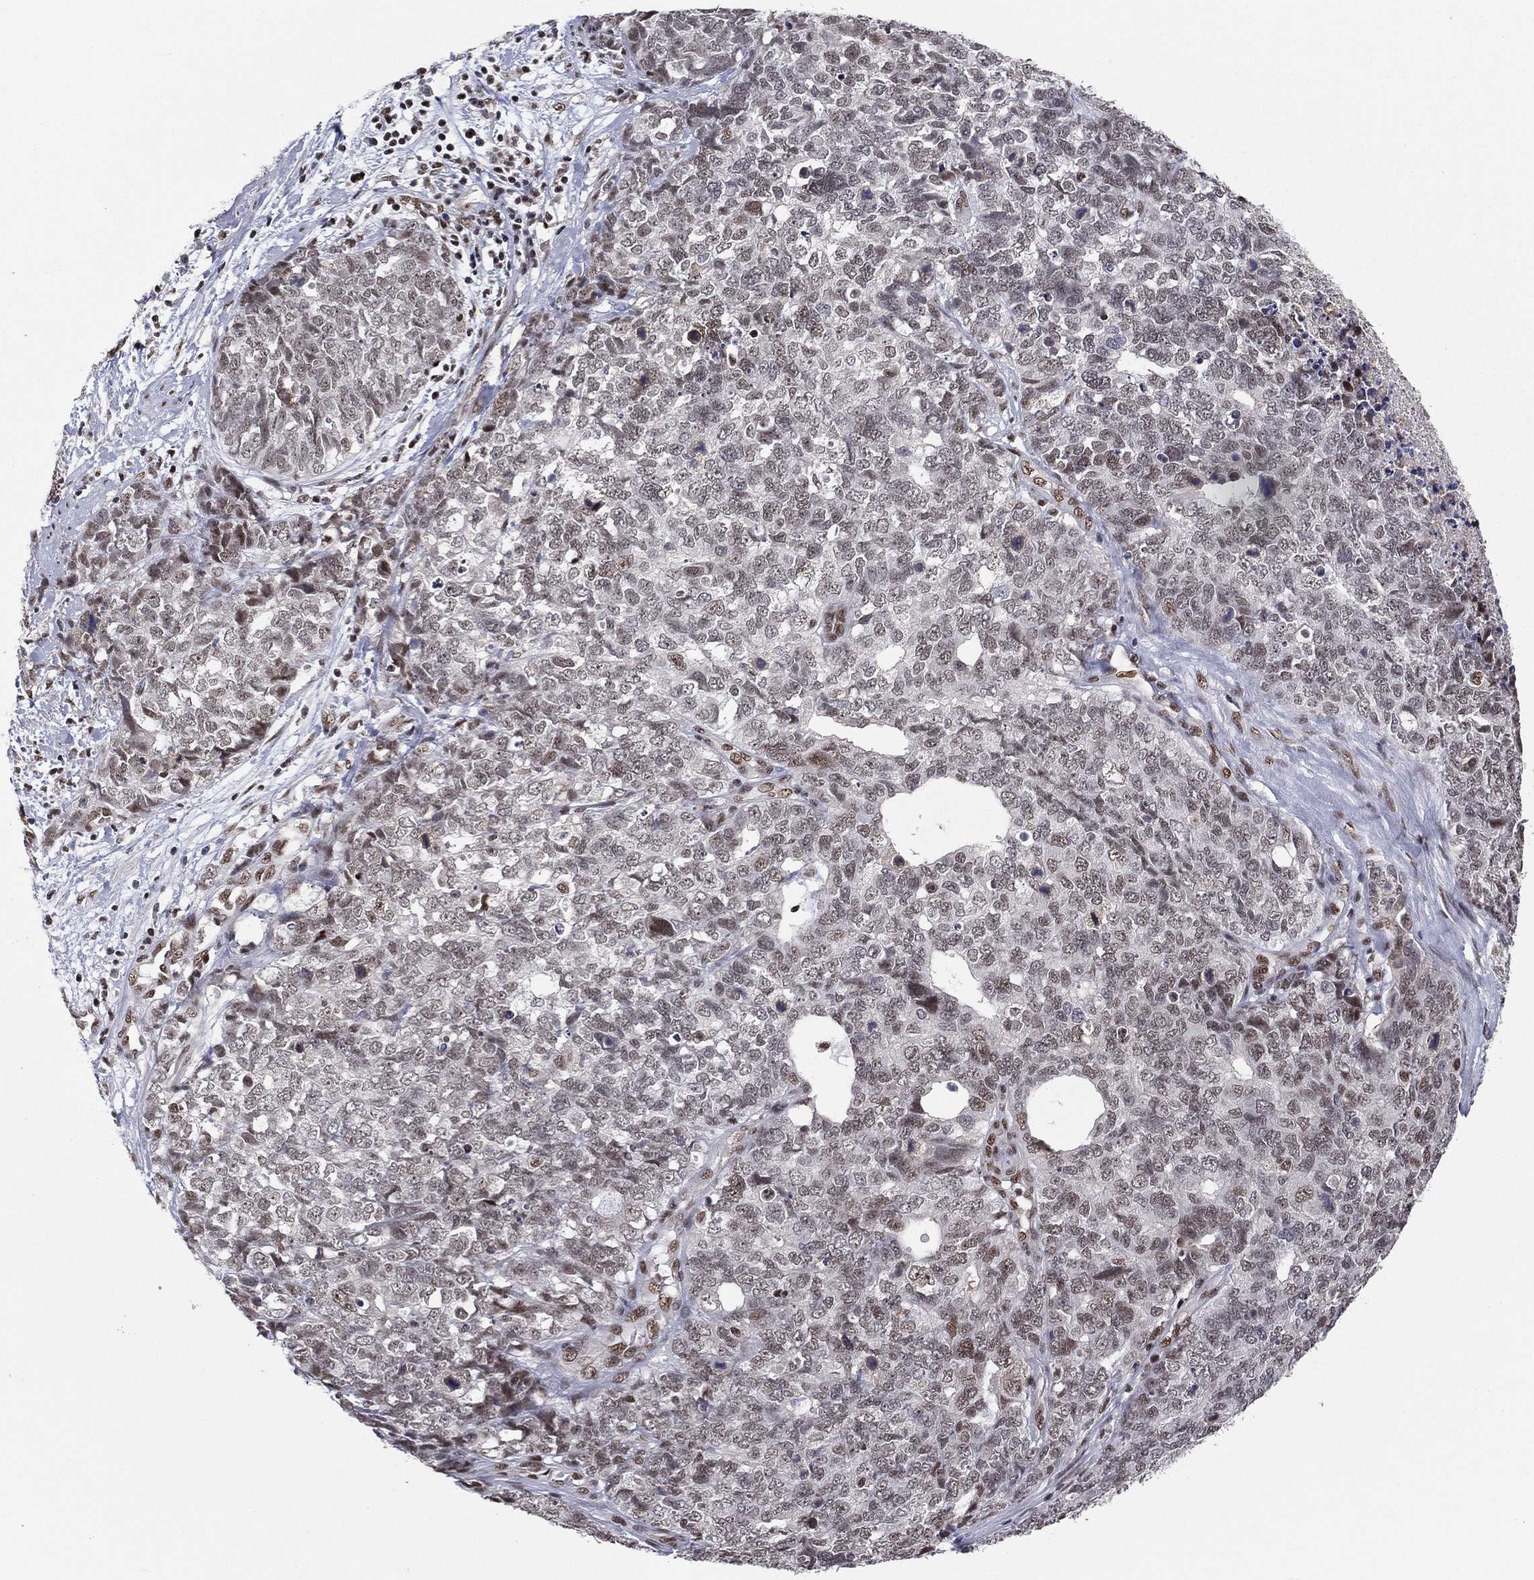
{"staining": {"intensity": "weak", "quantity": "25%-75%", "location": "nuclear"}, "tissue": "cervical cancer", "cell_type": "Tumor cells", "image_type": "cancer", "snomed": [{"axis": "morphology", "description": "Squamous cell carcinoma, NOS"}, {"axis": "topography", "description": "Cervix"}], "caption": "This micrograph shows IHC staining of squamous cell carcinoma (cervical), with low weak nuclear positivity in about 25%-75% of tumor cells.", "gene": "GPALPP1", "patient": {"sex": "female", "age": 63}}